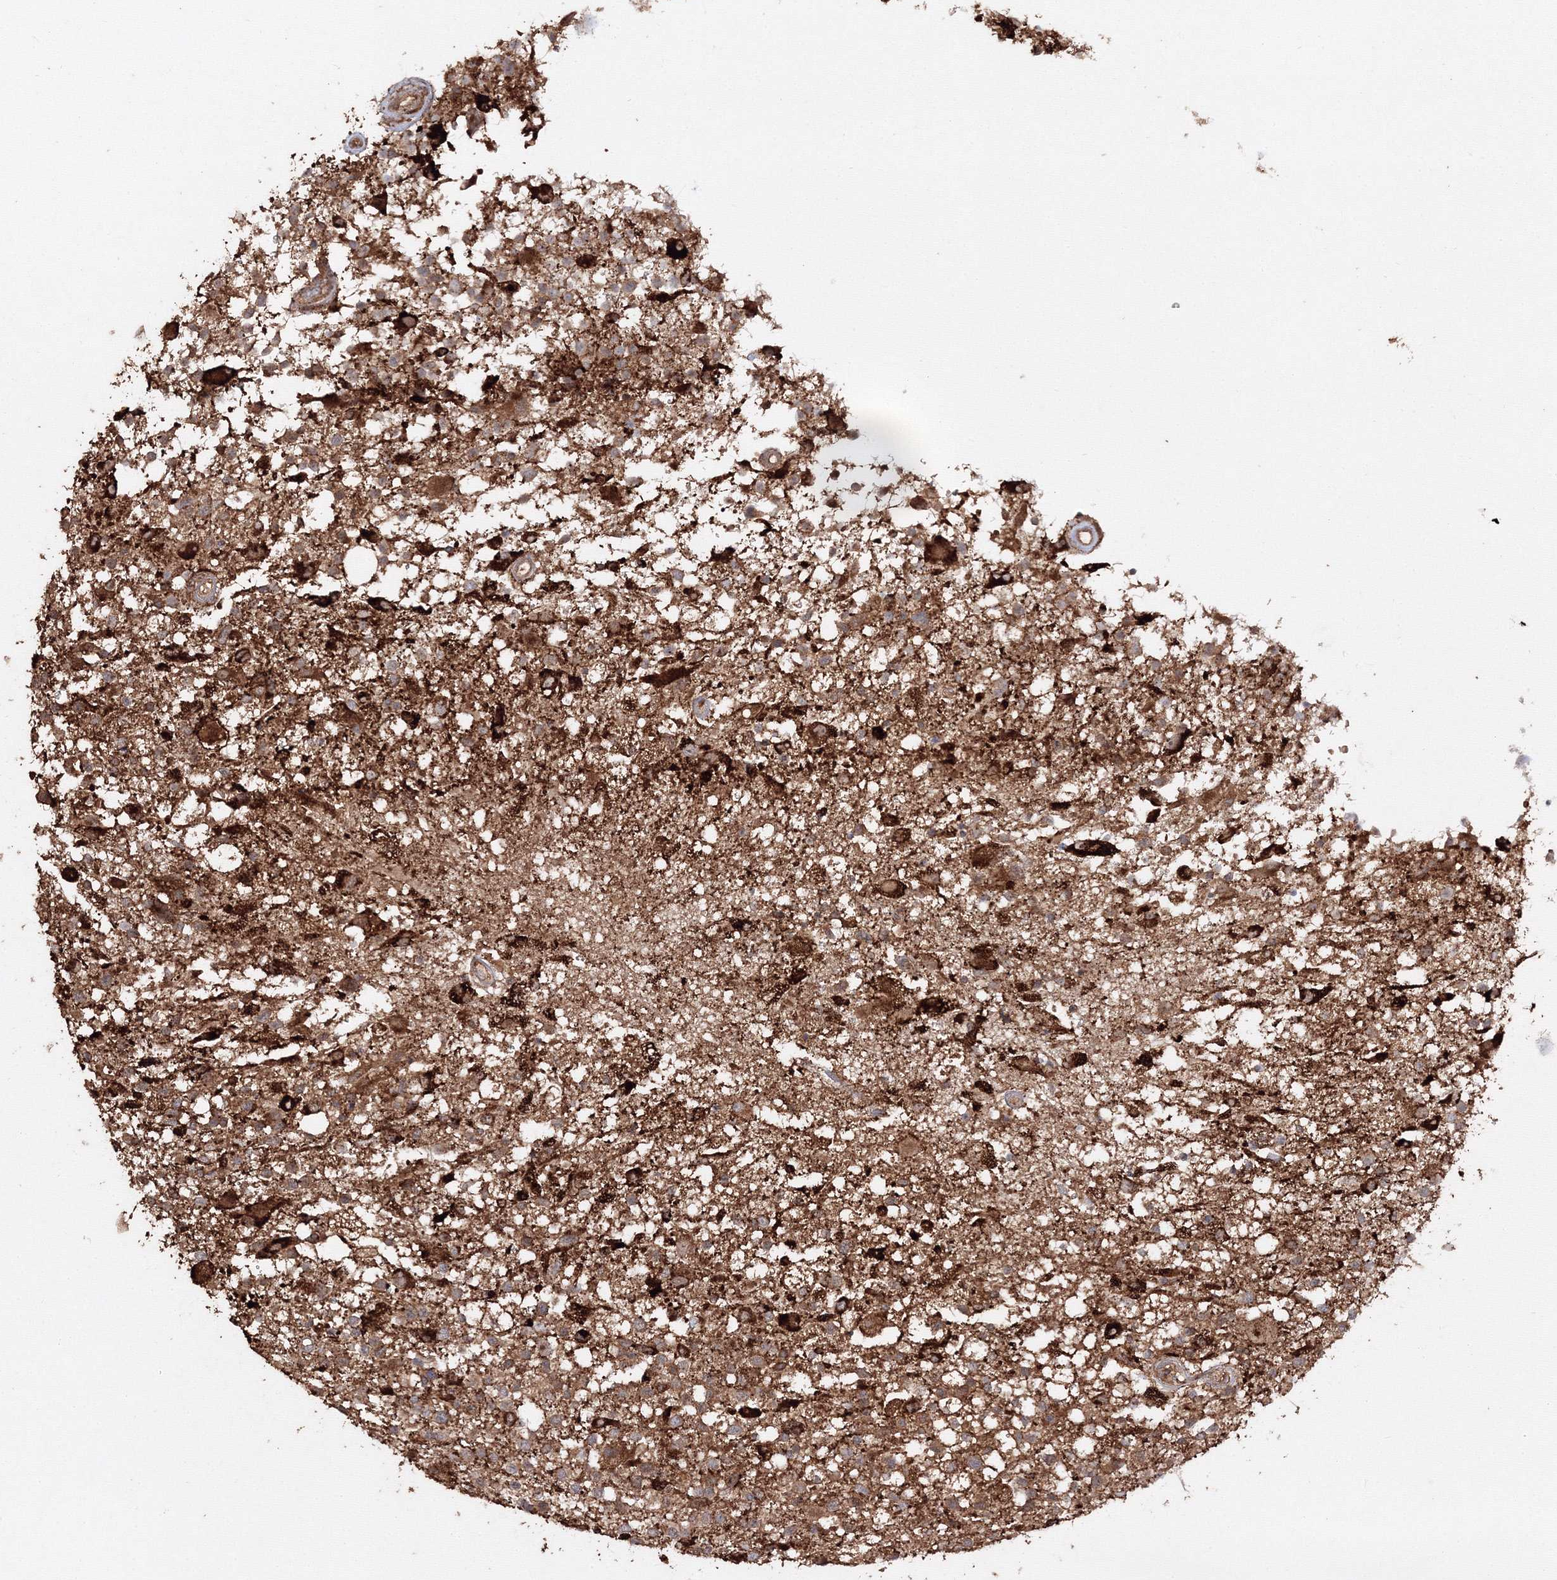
{"staining": {"intensity": "strong", "quantity": ">75%", "location": "cytoplasmic/membranous"}, "tissue": "glioma", "cell_type": "Tumor cells", "image_type": "cancer", "snomed": [{"axis": "morphology", "description": "Glioma, malignant, High grade"}, {"axis": "morphology", "description": "Glioblastoma, NOS"}, {"axis": "topography", "description": "Brain"}], "caption": "An immunohistochemistry (IHC) micrograph of neoplastic tissue is shown. Protein staining in brown highlights strong cytoplasmic/membranous positivity in glioma within tumor cells.", "gene": "DDO", "patient": {"sex": "male", "age": 60}}